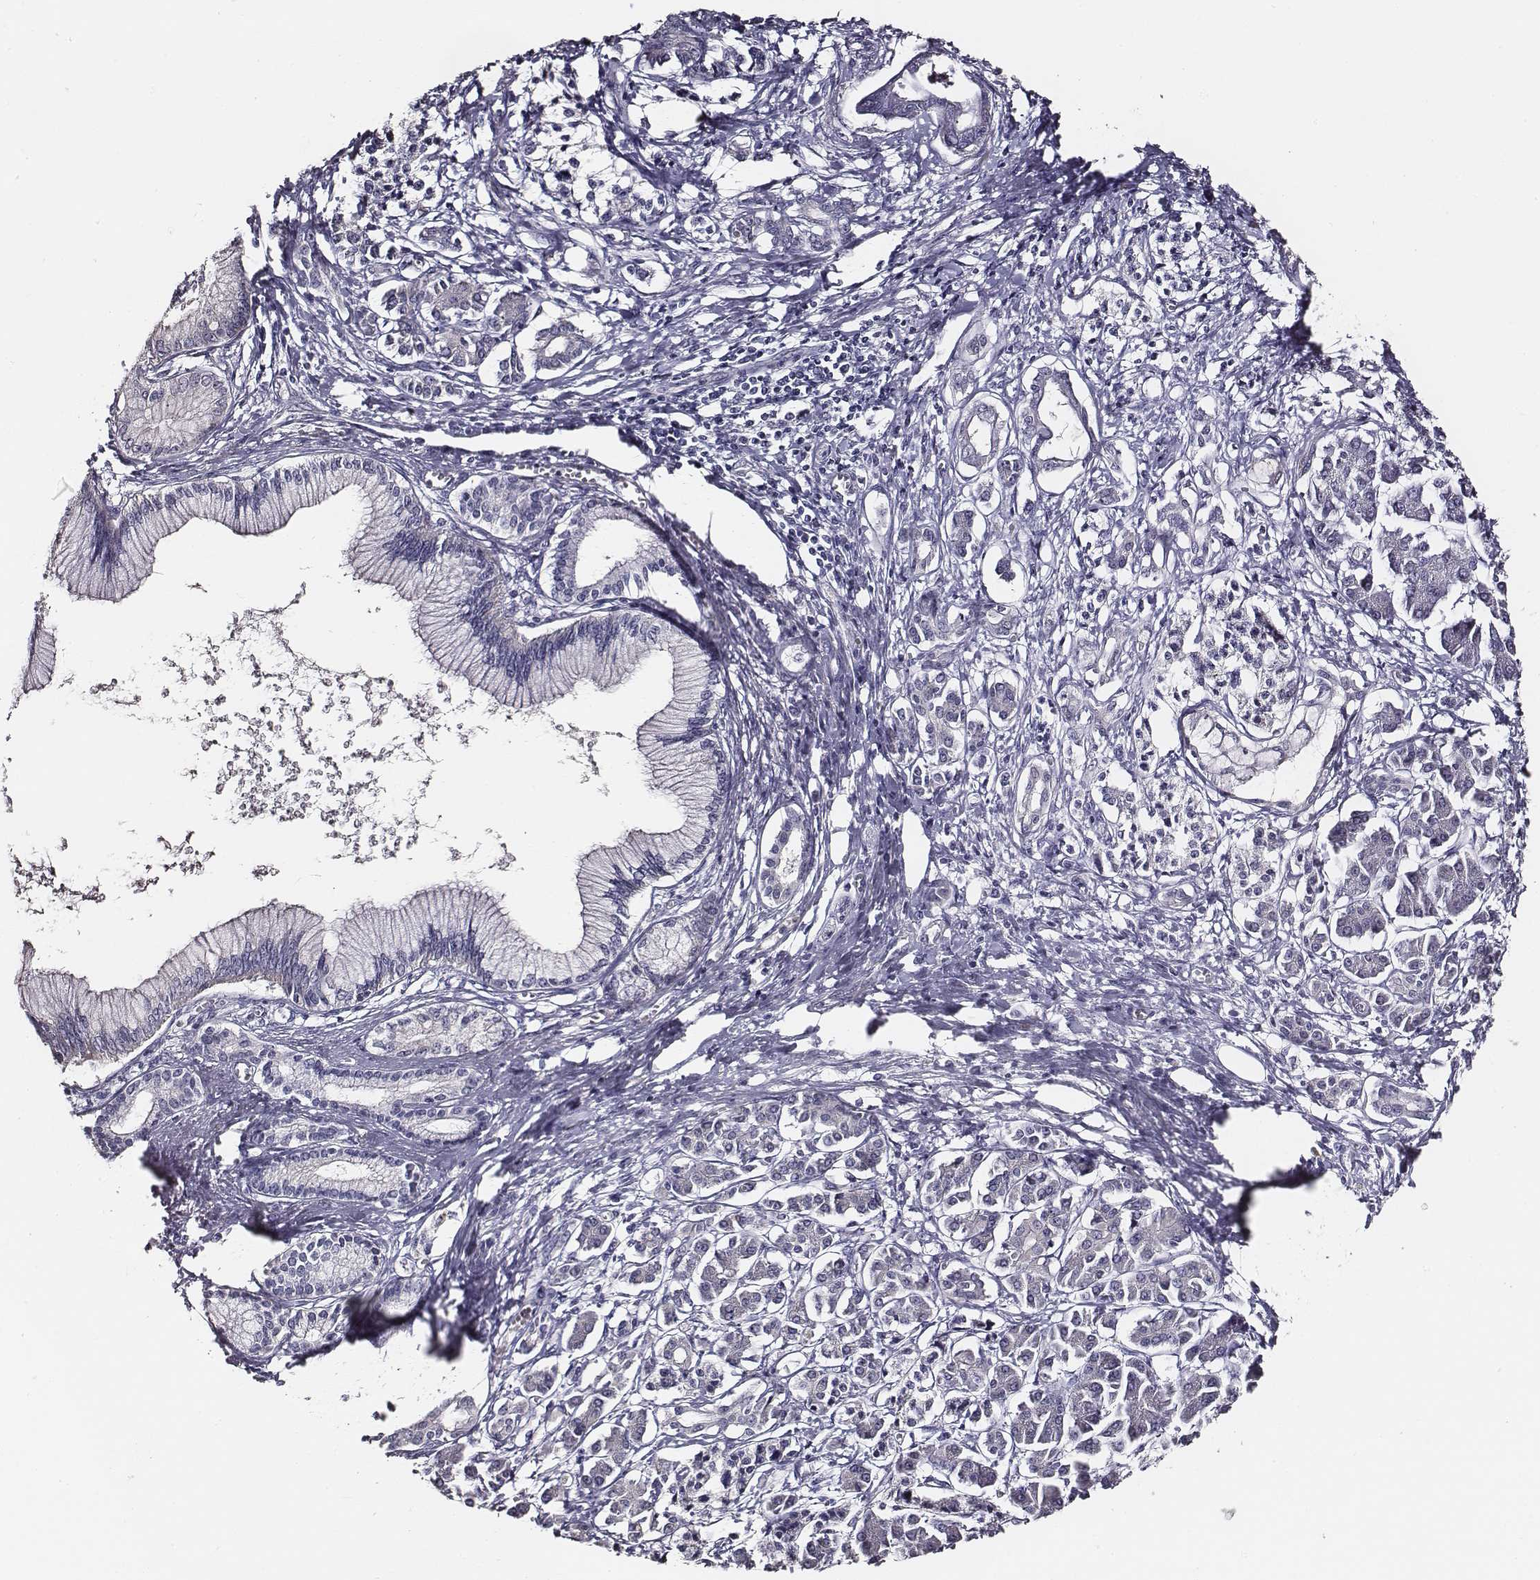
{"staining": {"intensity": "negative", "quantity": "none", "location": "none"}, "tissue": "pancreatic cancer", "cell_type": "Tumor cells", "image_type": "cancer", "snomed": [{"axis": "morphology", "description": "Adenocarcinoma, NOS"}, {"axis": "topography", "description": "Pancreas"}], "caption": "This is an immunohistochemistry (IHC) photomicrograph of human pancreatic cancer. There is no expression in tumor cells.", "gene": "AADAT", "patient": {"sex": "female", "age": 68}}